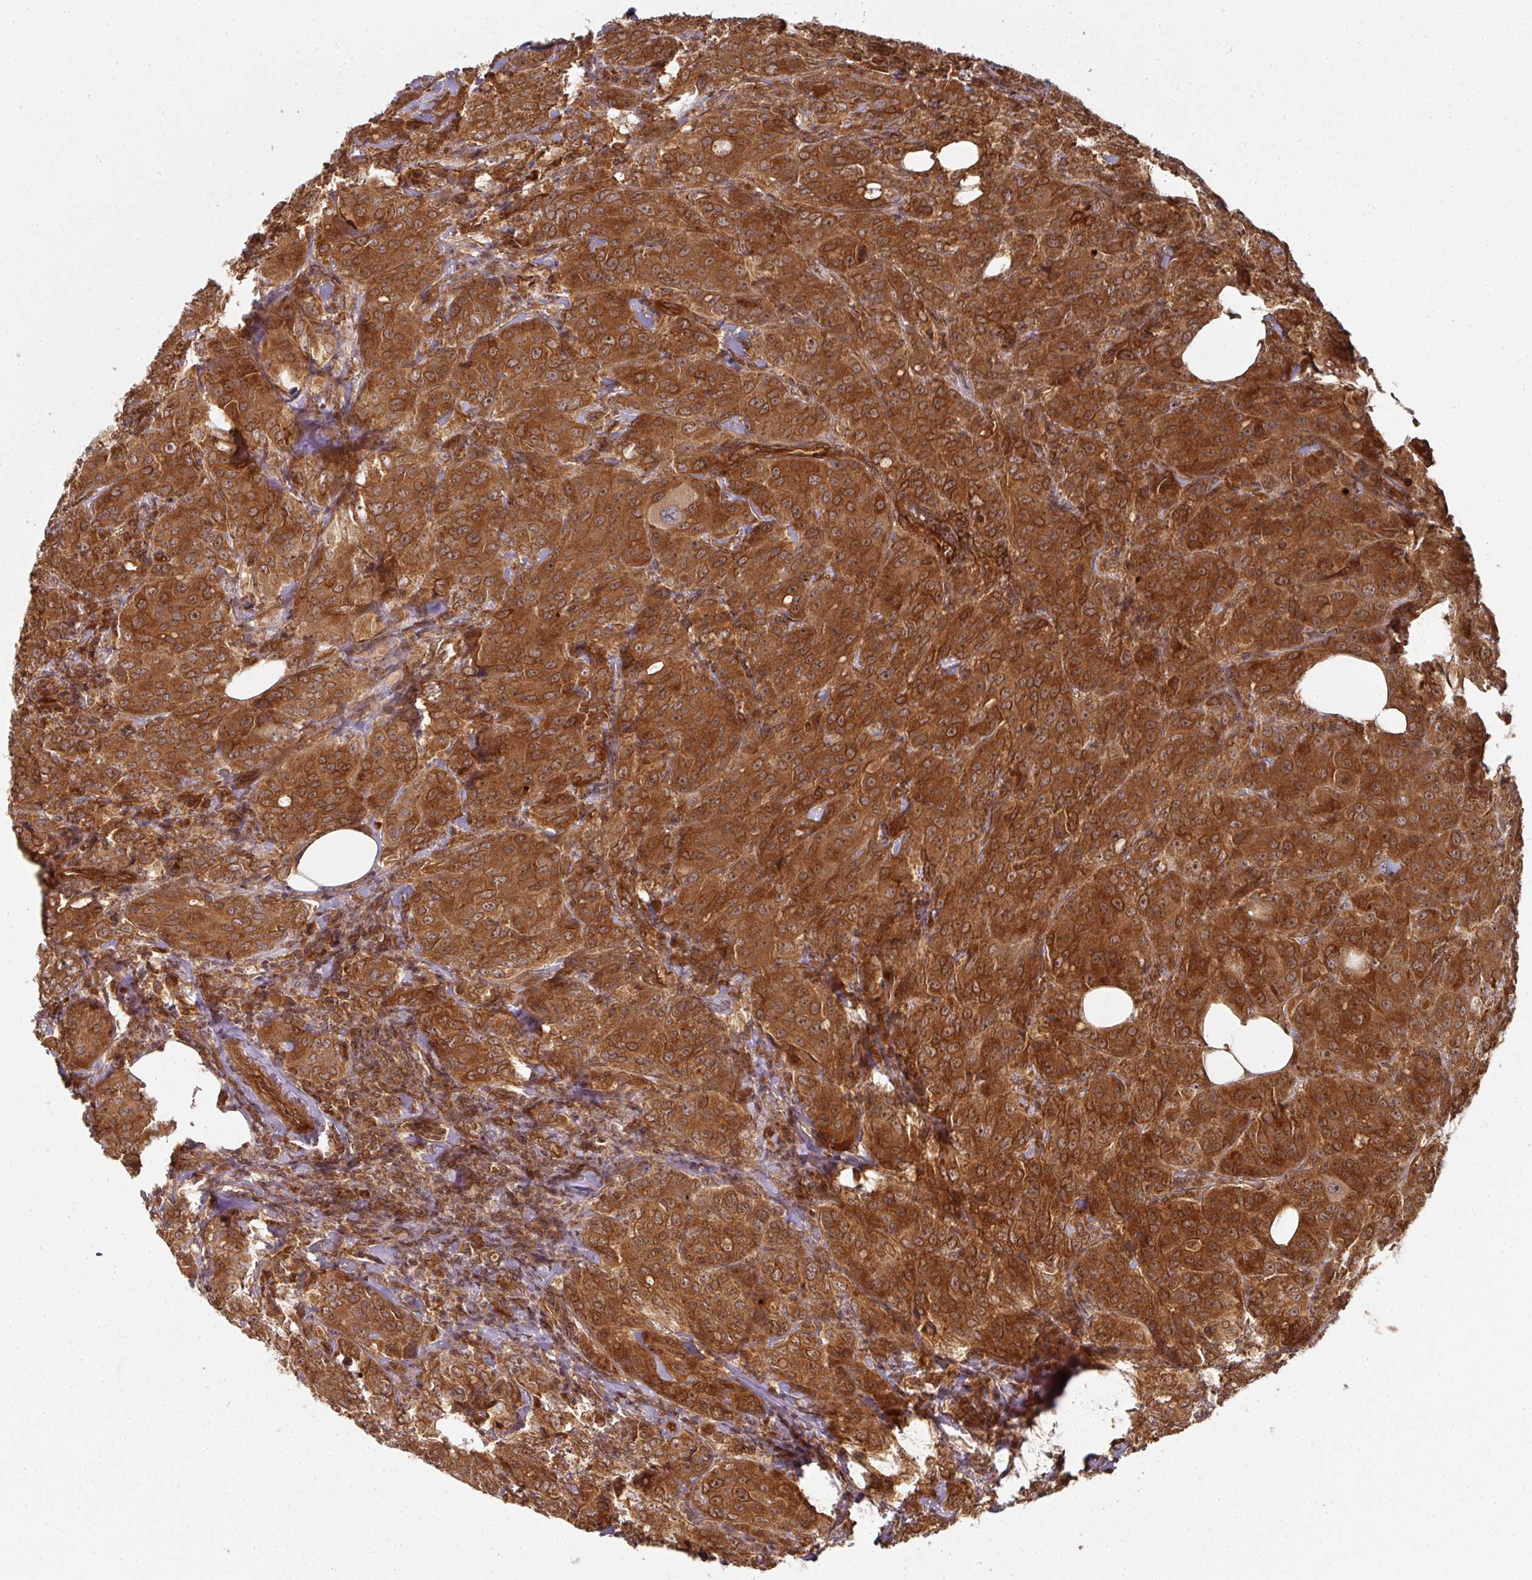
{"staining": {"intensity": "strong", "quantity": ">75%", "location": "cytoplasmic/membranous"}, "tissue": "breast cancer", "cell_type": "Tumor cells", "image_type": "cancer", "snomed": [{"axis": "morphology", "description": "Duct carcinoma"}, {"axis": "topography", "description": "Breast"}], "caption": "Protein staining by immunohistochemistry shows strong cytoplasmic/membranous expression in approximately >75% of tumor cells in breast cancer.", "gene": "EIF4EBP2", "patient": {"sex": "female", "age": 43}}